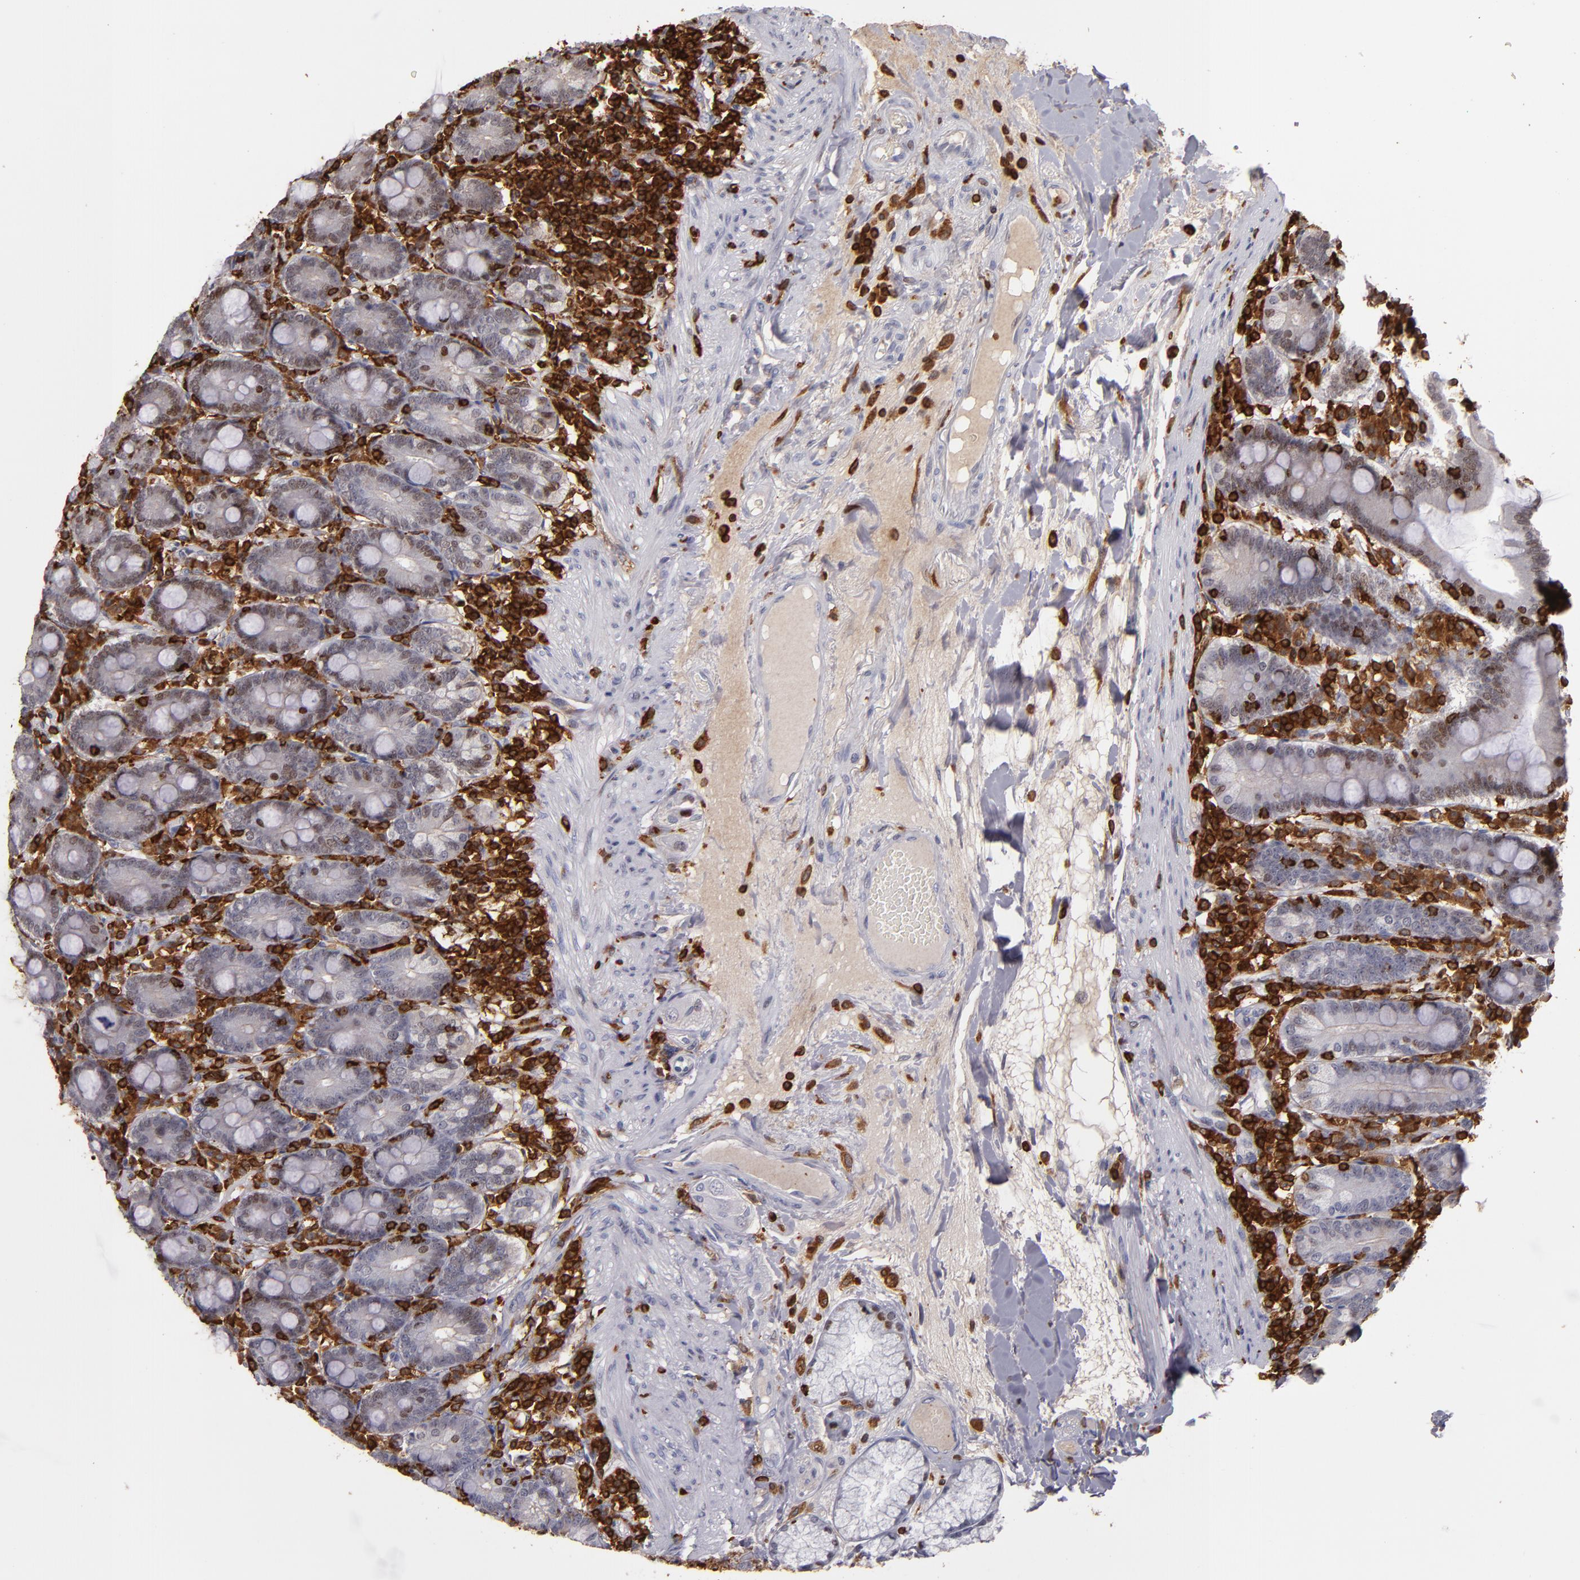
{"staining": {"intensity": "weak", "quantity": "25%-75%", "location": "nuclear"}, "tissue": "duodenum", "cell_type": "Glandular cells", "image_type": "normal", "snomed": [{"axis": "morphology", "description": "Normal tissue, NOS"}, {"axis": "topography", "description": "Duodenum"}], "caption": "This histopathology image exhibits IHC staining of benign duodenum, with low weak nuclear expression in approximately 25%-75% of glandular cells.", "gene": "WAS", "patient": {"sex": "female", "age": 64}}